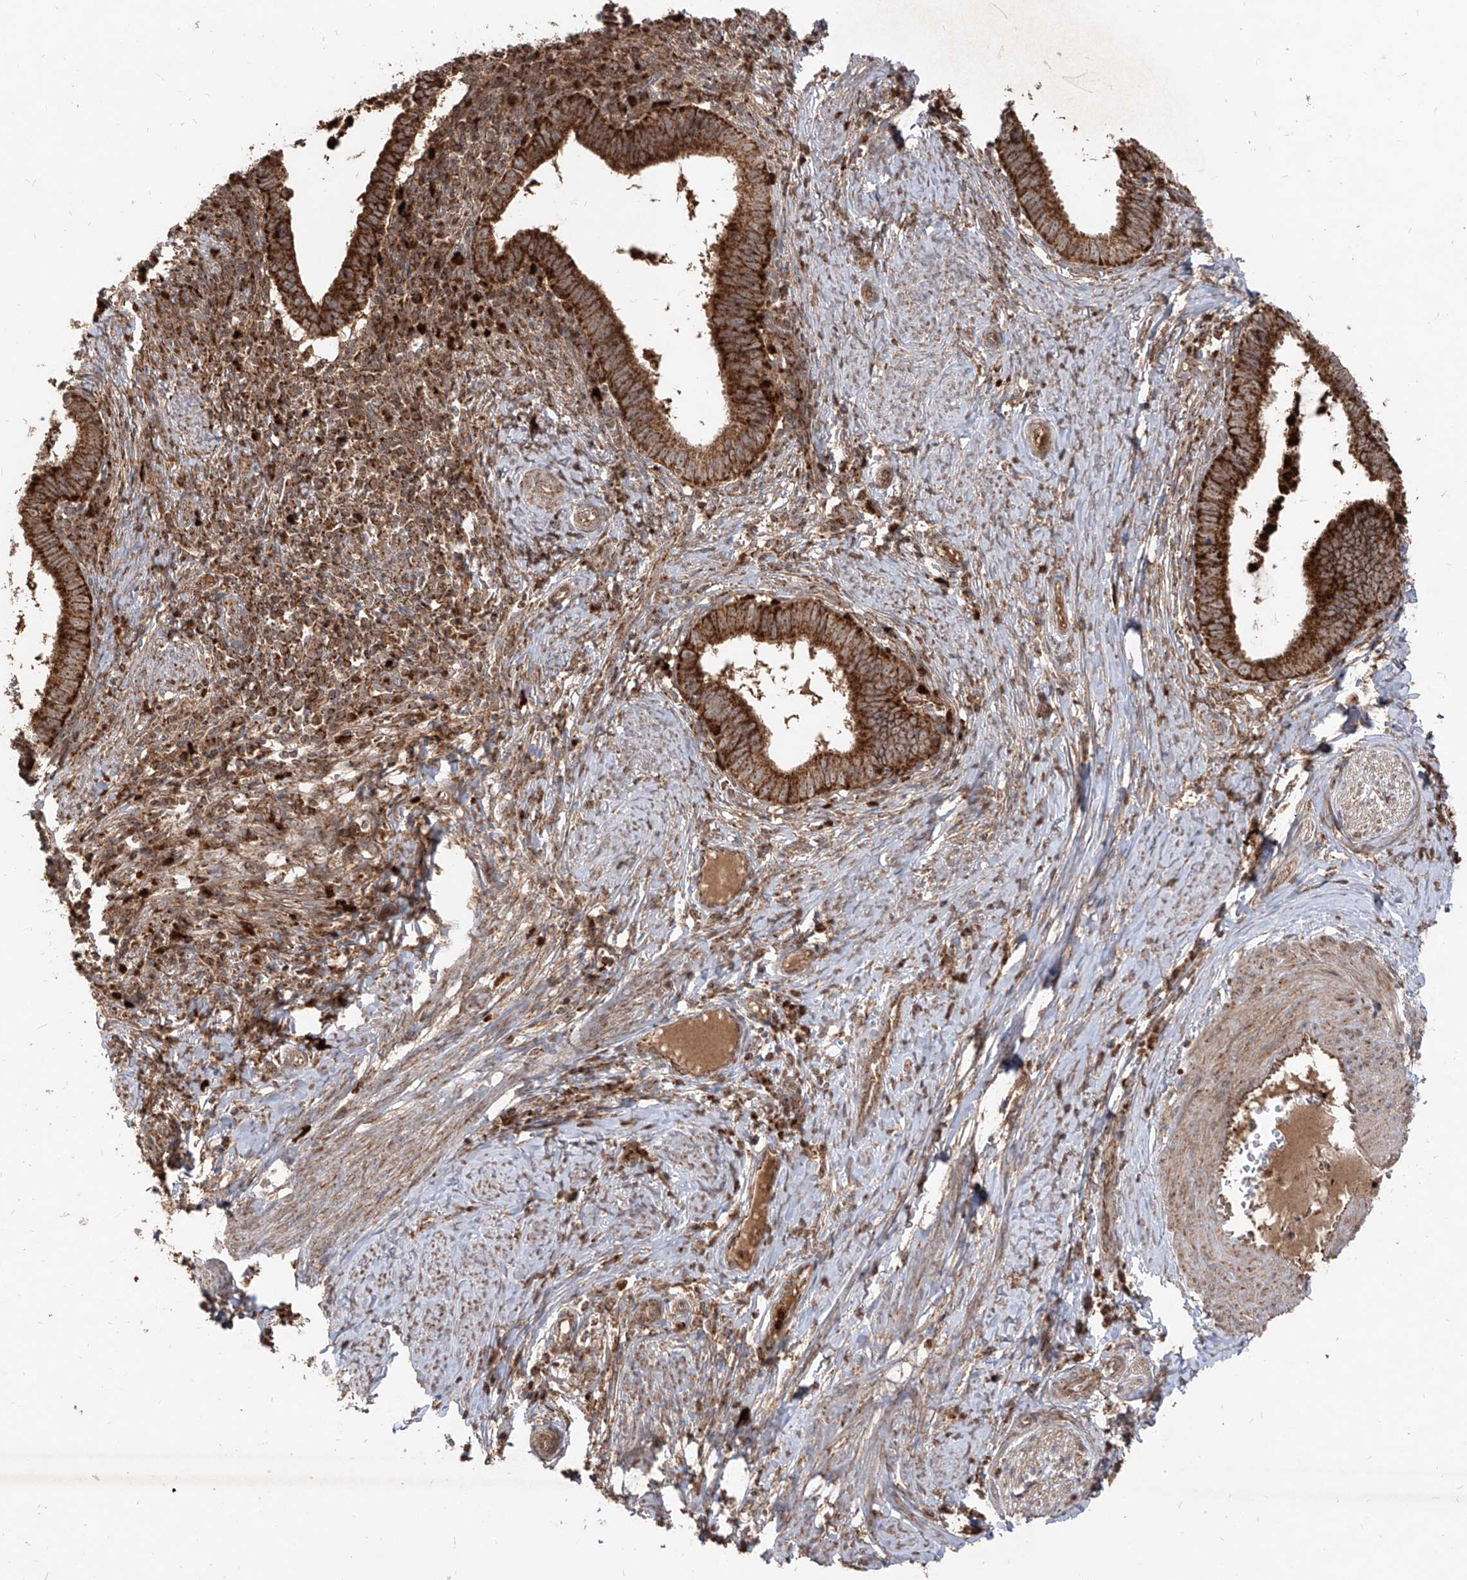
{"staining": {"intensity": "strong", "quantity": ">75%", "location": "cytoplasmic/membranous"}, "tissue": "cervical cancer", "cell_type": "Tumor cells", "image_type": "cancer", "snomed": [{"axis": "morphology", "description": "Adenocarcinoma, NOS"}, {"axis": "topography", "description": "Cervix"}], "caption": "Immunohistochemical staining of cervical cancer (adenocarcinoma) reveals high levels of strong cytoplasmic/membranous protein expression in about >75% of tumor cells.", "gene": "AIM2", "patient": {"sex": "female", "age": 36}}